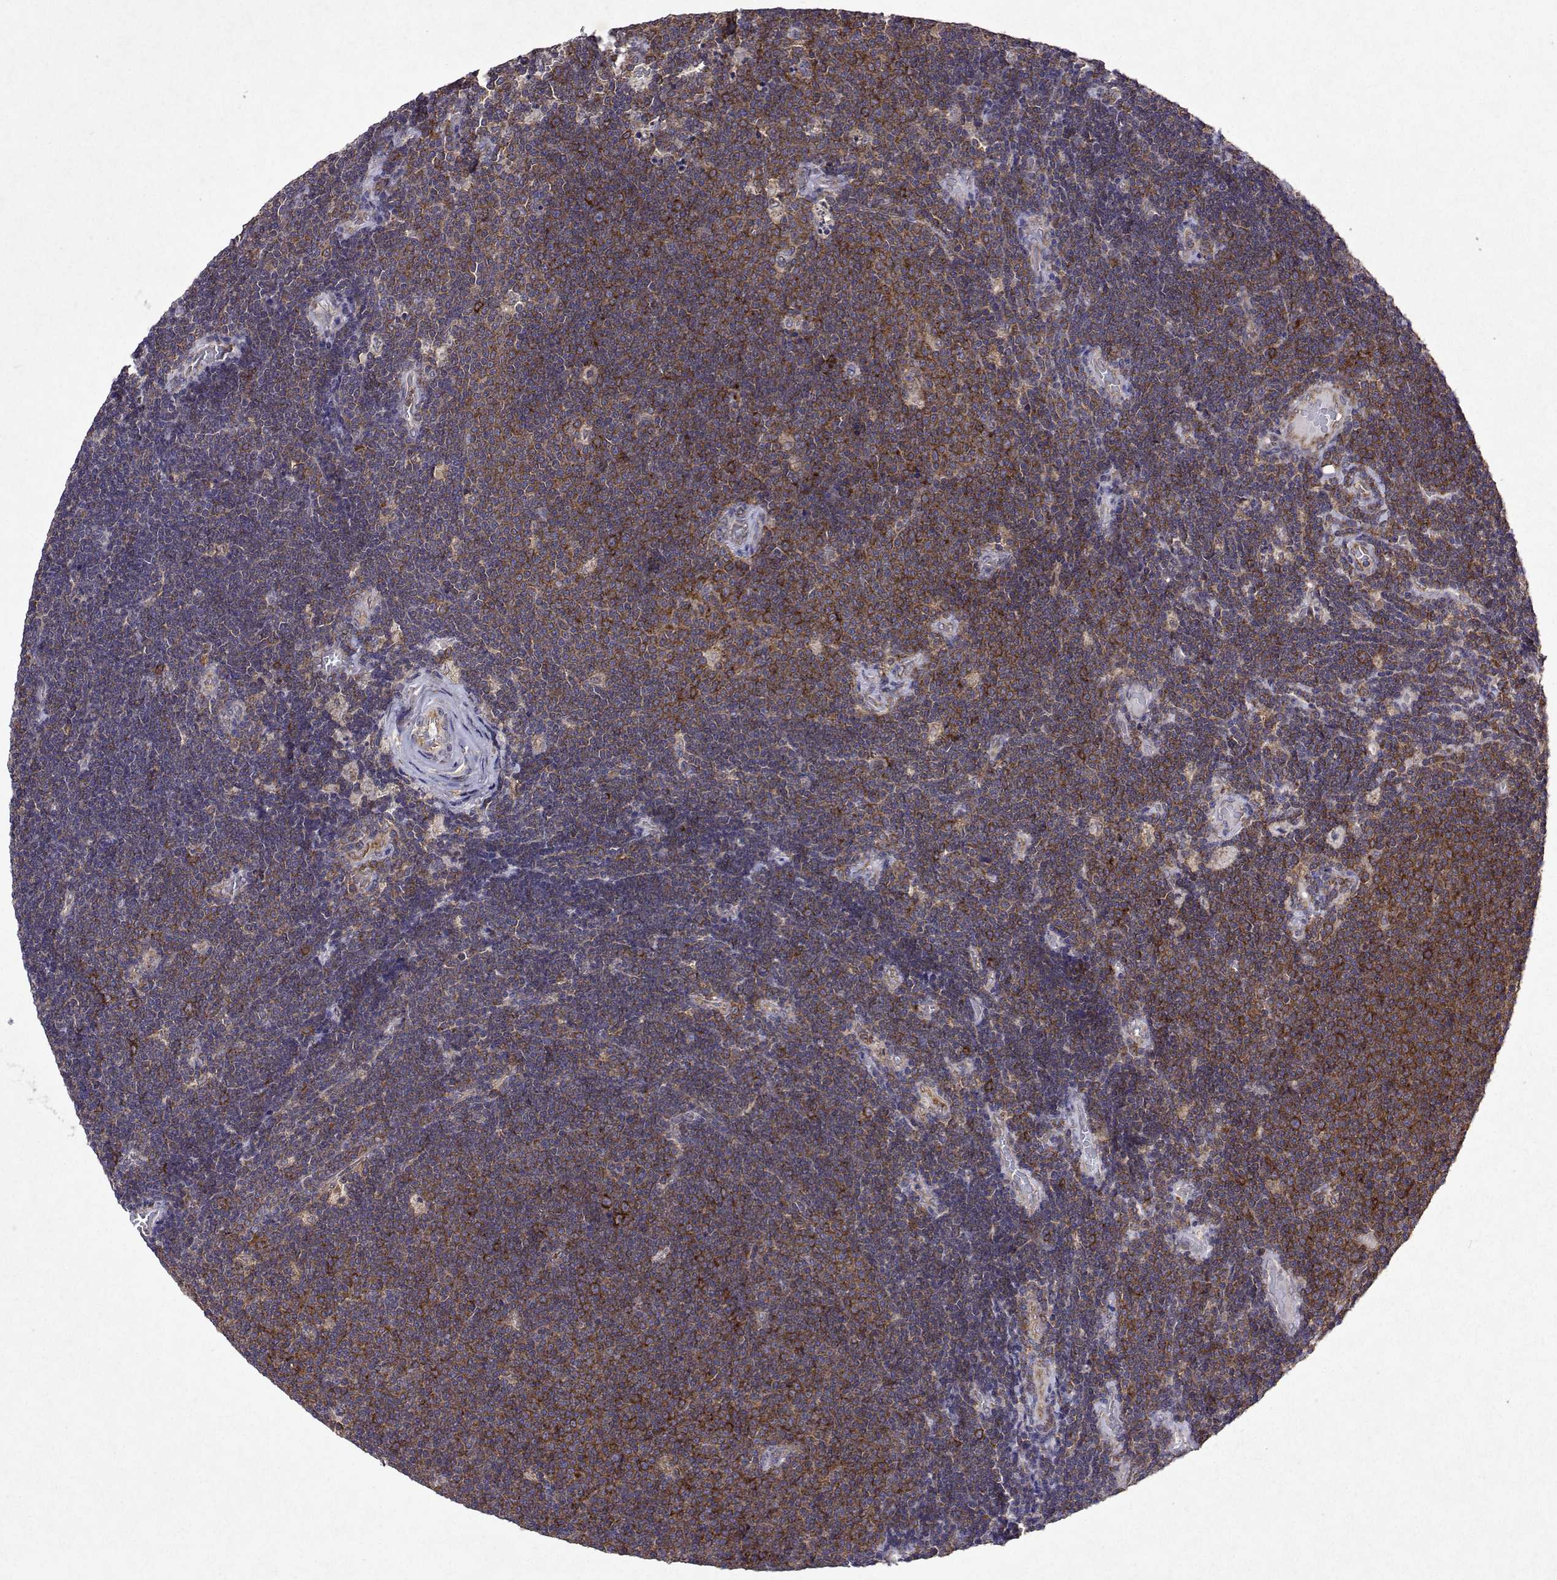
{"staining": {"intensity": "moderate", "quantity": "25%-75%", "location": "cytoplasmic/membranous"}, "tissue": "lymphoma", "cell_type": "Tumor cells", "image_type": "cancer", "snomed": [{"axis": "morphology", "description": "Malignant lymphoma, non-Hodgkin's type, Low grade"}, {"axis": "topography", "description": "Brain"}], "caption": "A micrograph showing moderate cytoplasmic/membranous positivity in about 25%-75% of tumor cells in low-grade malignant lymphoma, non-Hodgkin's type, as visualized by brown immunohistochemical staining.", "gene": "TARBP2", "patient": {"sex": "female", "age": 66}}